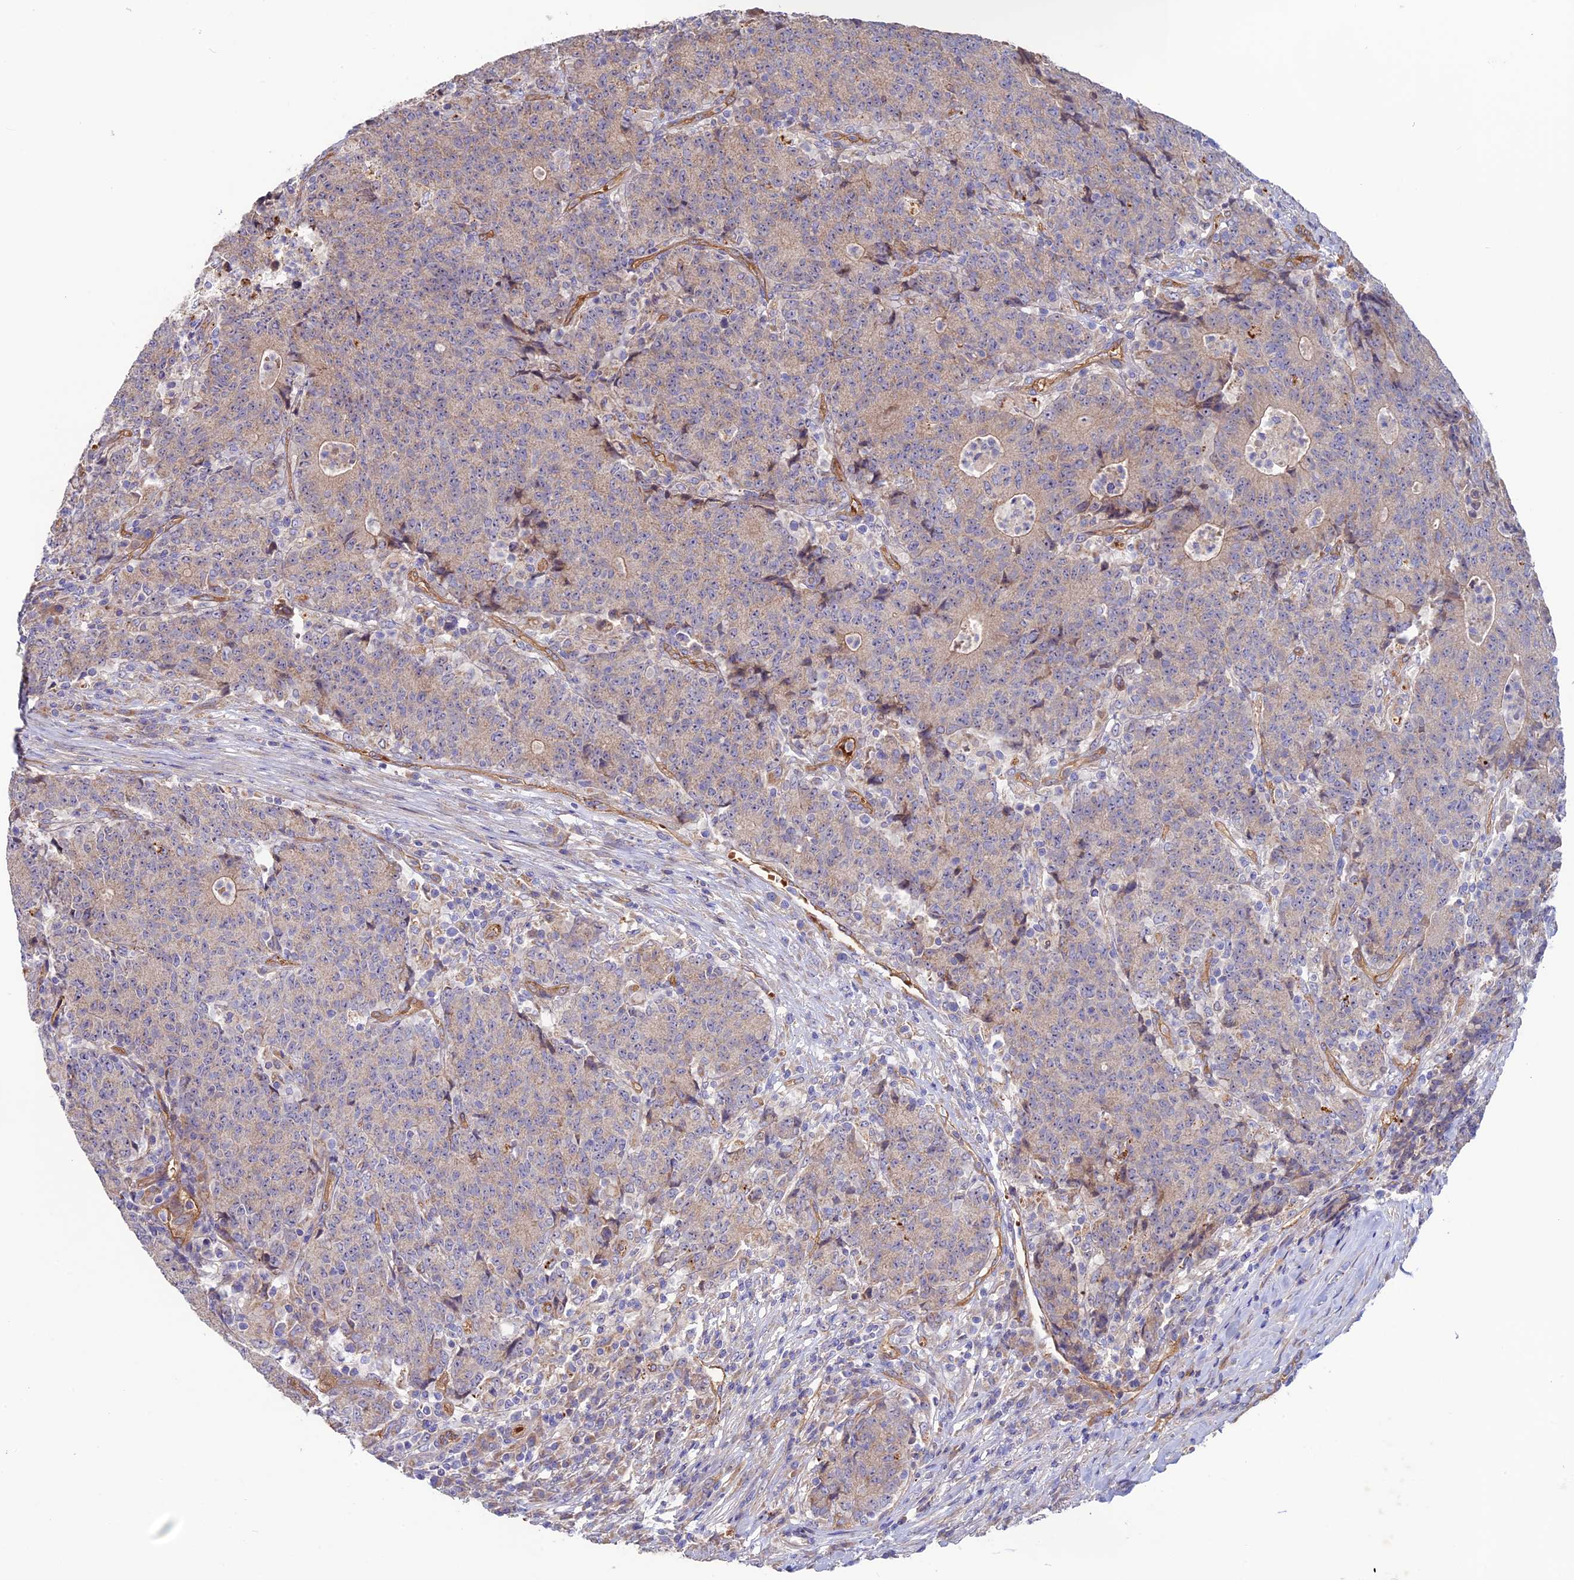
{"staining": {"intensity": "moderate", "quantity": "25%-75%", "location": "cytoplasmic/membranous"}, "tissue": "colorectal cancer", "cell_type": "Tumor cells", "image_type": "cancer", "snomed": [{"axis": "morphology", "description": "Adenocarcinoma, NOS"}, {"axis": "topography", "description": "Colon"}], "caption": "Colorectal cancer (adenocarcinoma) stained for a protein (brown) displays moderate cytoplasmic/membranous positive positivity in about 25%-75% of tumor cells.", "gene": "DUS3L", "patient": {"sex": "female", "age": 75}}